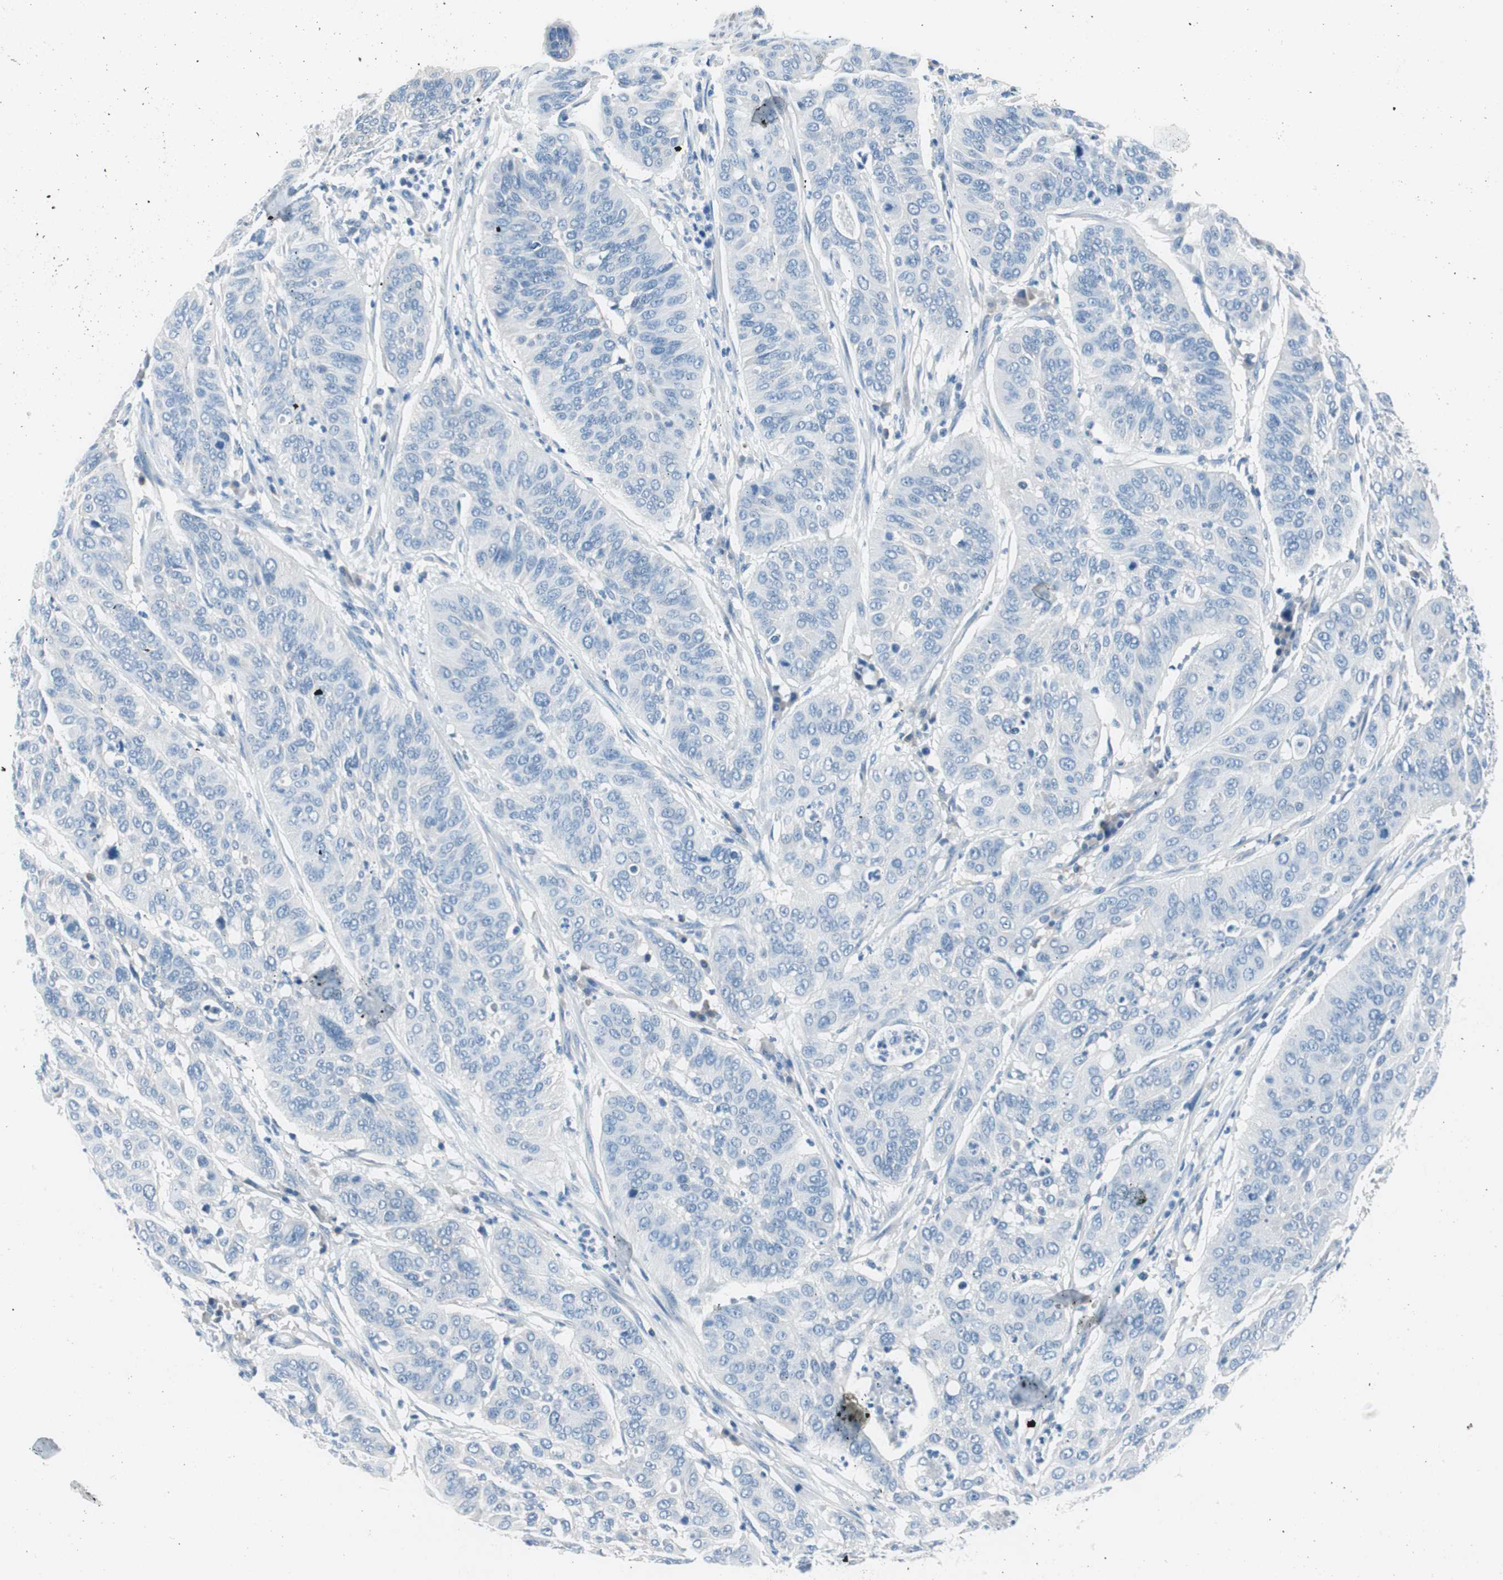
{"staining": {"intensity": "negative", "quantity": "none", "location": "none"}, "tissue": "cervical cancer", "cell_type": "Tumor cells", "image_type": "cancer", "snomed": [{"axis": "morphology", "description": "Squamous cell carcinoma, NOS"}, {"axis": "topography", "description": "Cervix"}], "caption": "Immunohistochemical staining of cervical squamous cell carcinoma displays no significant positivity in tumor cells.", "gene": "EVA1A", "patient": {"sex": "female", "age": 39}}